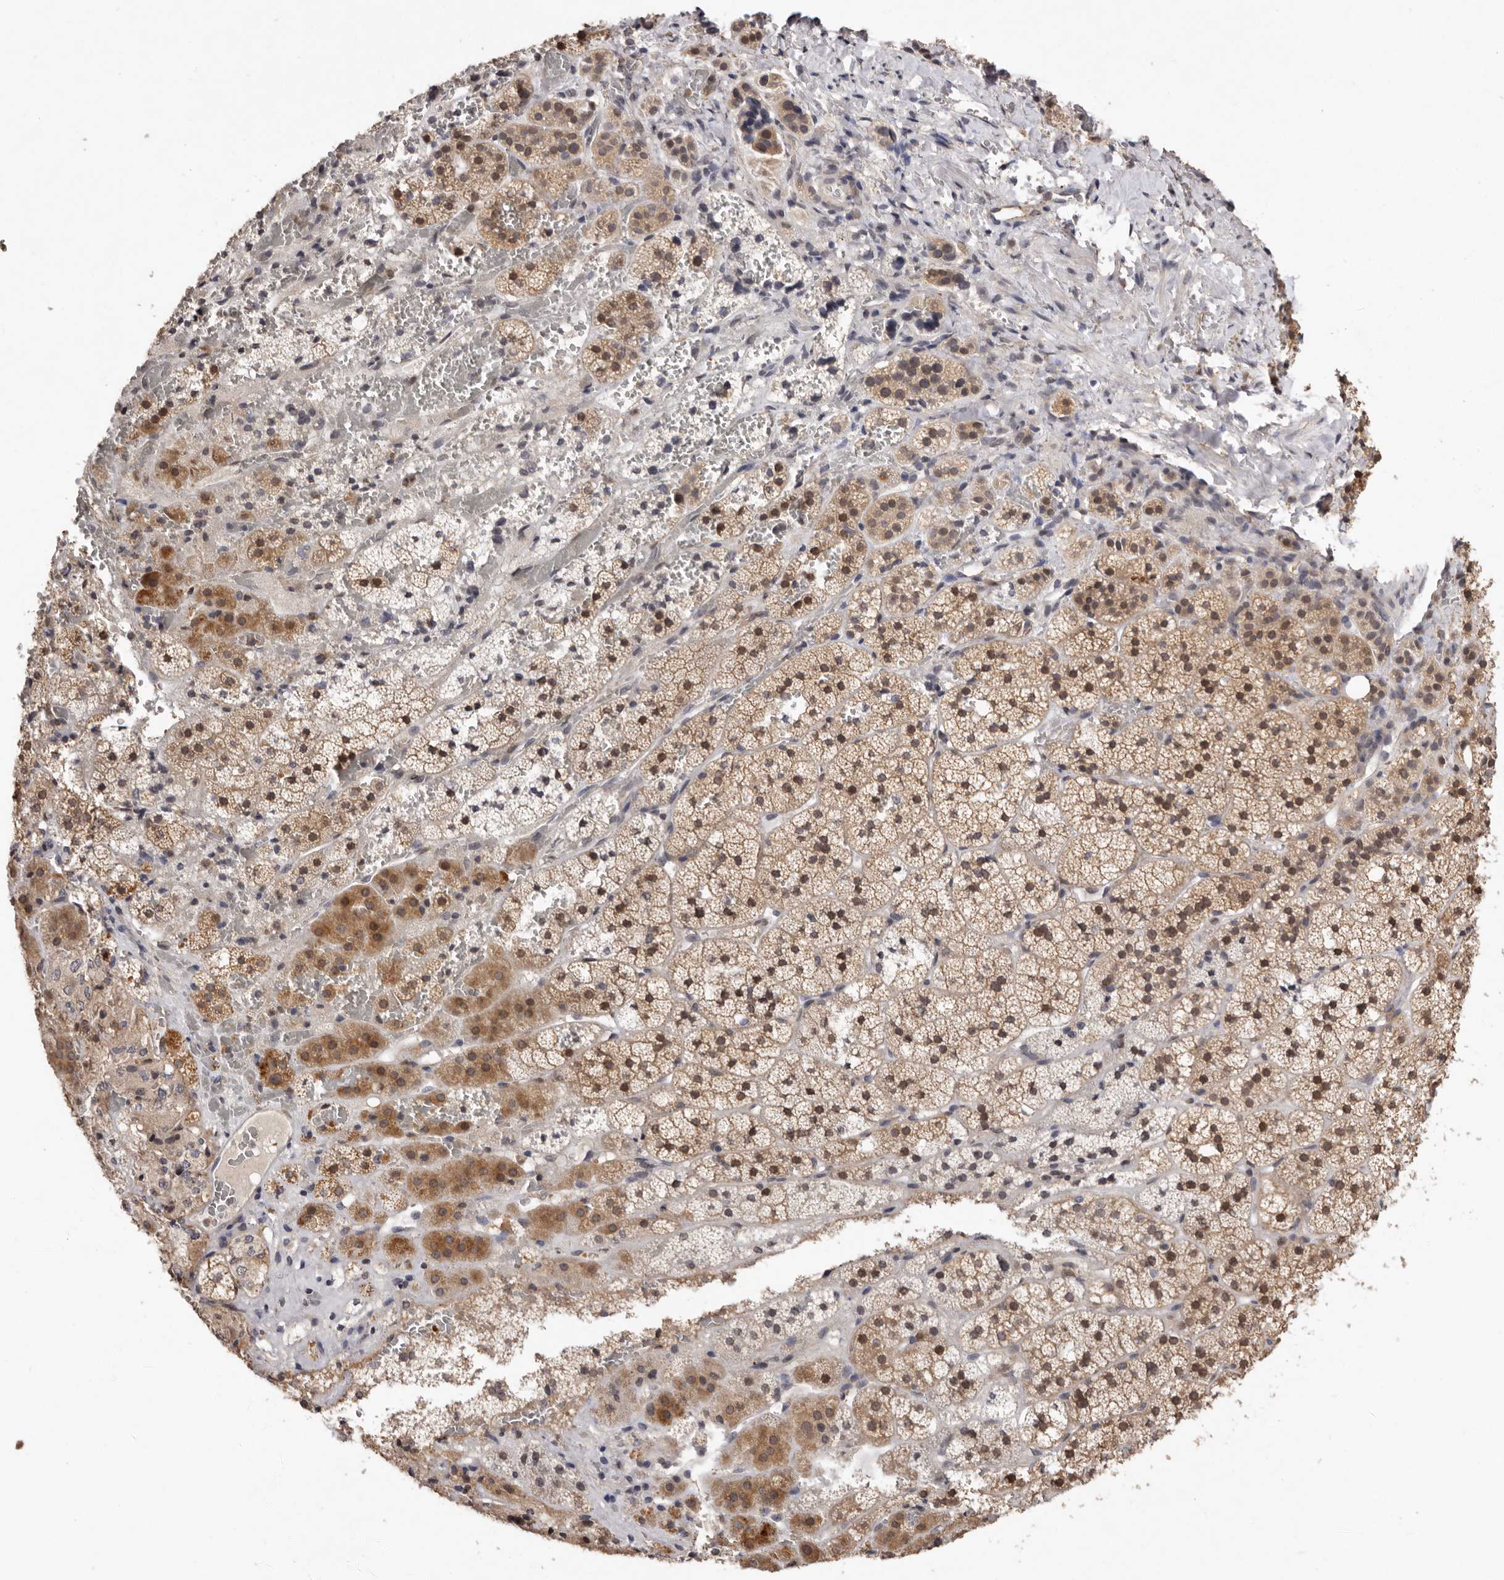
{"staining": {"intensity": "moderate", "quantity": ">75%", "location": "cytoplasmic/membranous"}, "tissue": "adrenal gland", "cell_type": "Glandular cells", "image_type": "normal", "snomed": [{"axis": "morphology", "description": "Normal tissue, NOS"}, {"axis": "topography", "description": "Adrenal gland"}], "caption": "Immunohistochemical staining of benign adrenal gland demonstrates medium levels of moderate cytoplasmic/membranous expression in about >75% of glandular cells.", "gene": "SULT1E1", "patient": {"sex": "female", "age": 44}}